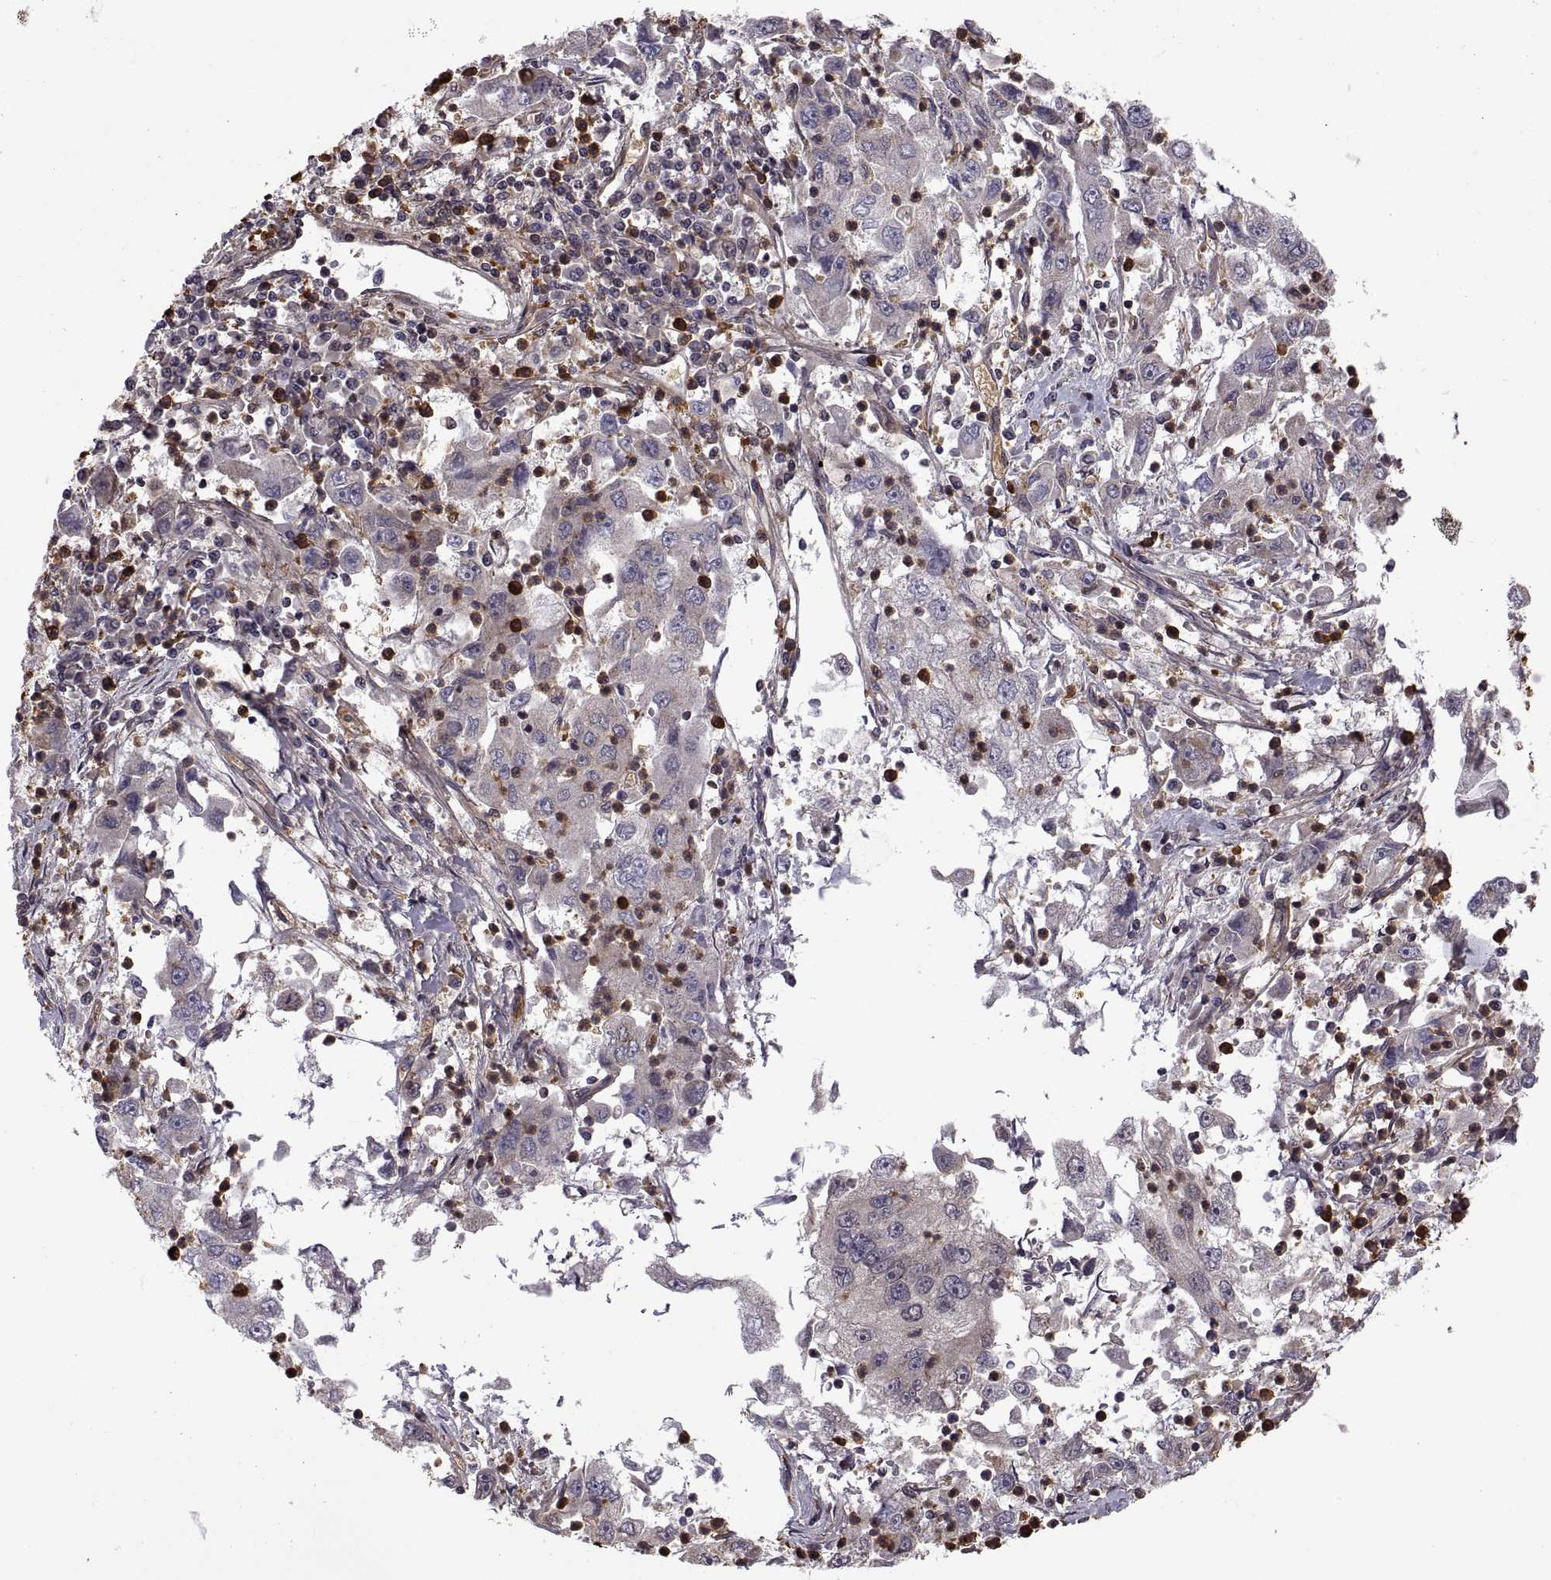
{"staining": {"intensity": "negative", "quantity": "none", "location": "none"}, "tissue": "cervical cancer", "cell_type": "Tumor cells", "image_type": "cancer", "snomed": [{"axis": "morphology", "description": "Squamous cell carcinoma, NOS"}, {"axis": "topography", "description": "Cervix"}], "caption": "High power microscopy histopathology image of an immunohistochemistry micrograph of cervical cancer, revealing no significant staining in tumor cells.", "gene": "ZNRF2", "patient": {"sex": "female", "age": 36}}